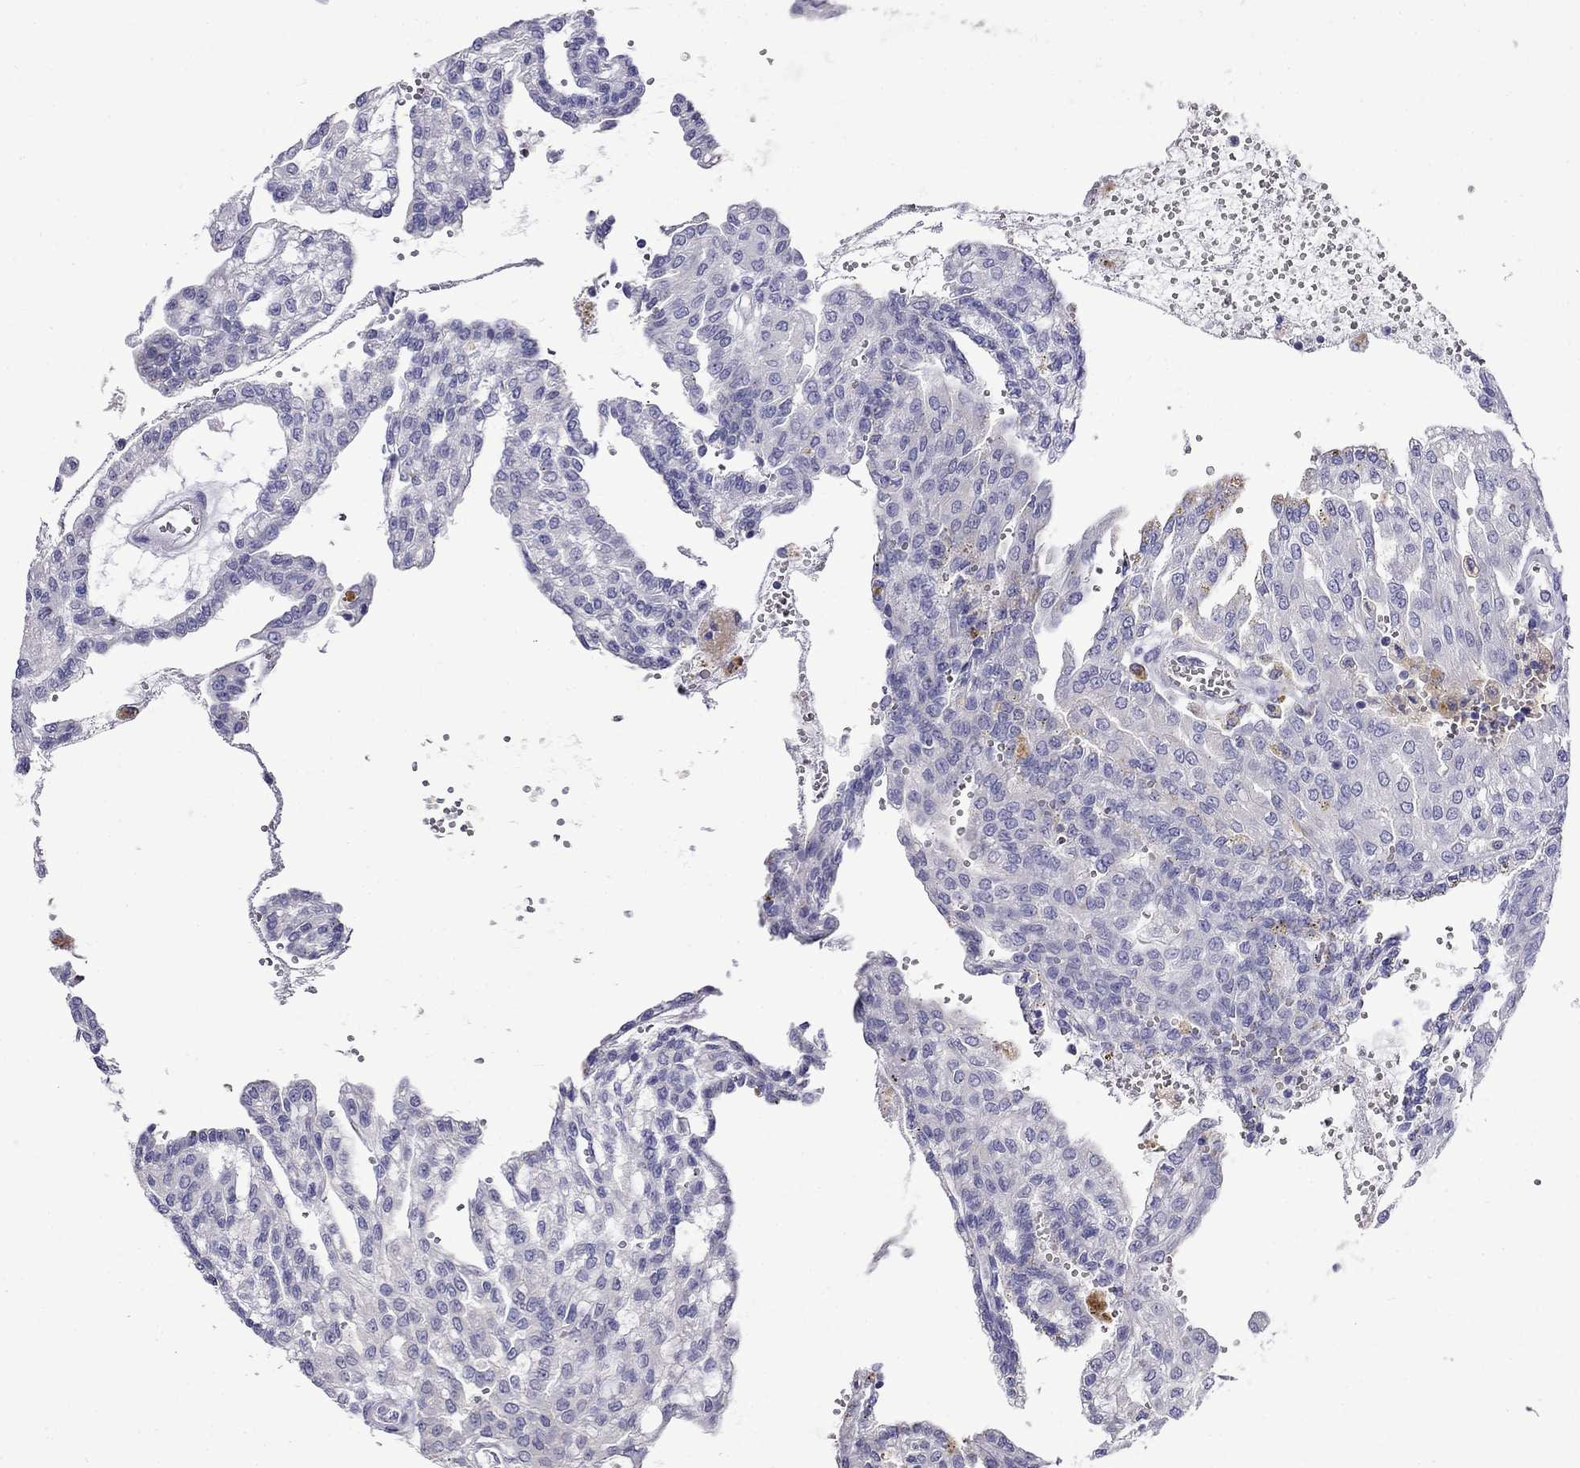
{"staining": {"intensity": "negative", "quantity": "none", "location": "none"}, "tissue": "renal cancer", "cell_type": "Tumor cells", "image_type": "cancer", "snomed": [{"axis": "morphology", "description": "Adenocarcinoma, NOS"}, {"axis": "topography", "description": "Kidney"}], "caption": "Renal cancer stained for a protein using immunohistochemistry demonstrates no expression tumor cells.", "gene": "MYO15A", "patient": {"sex": "male", "age": 63}}